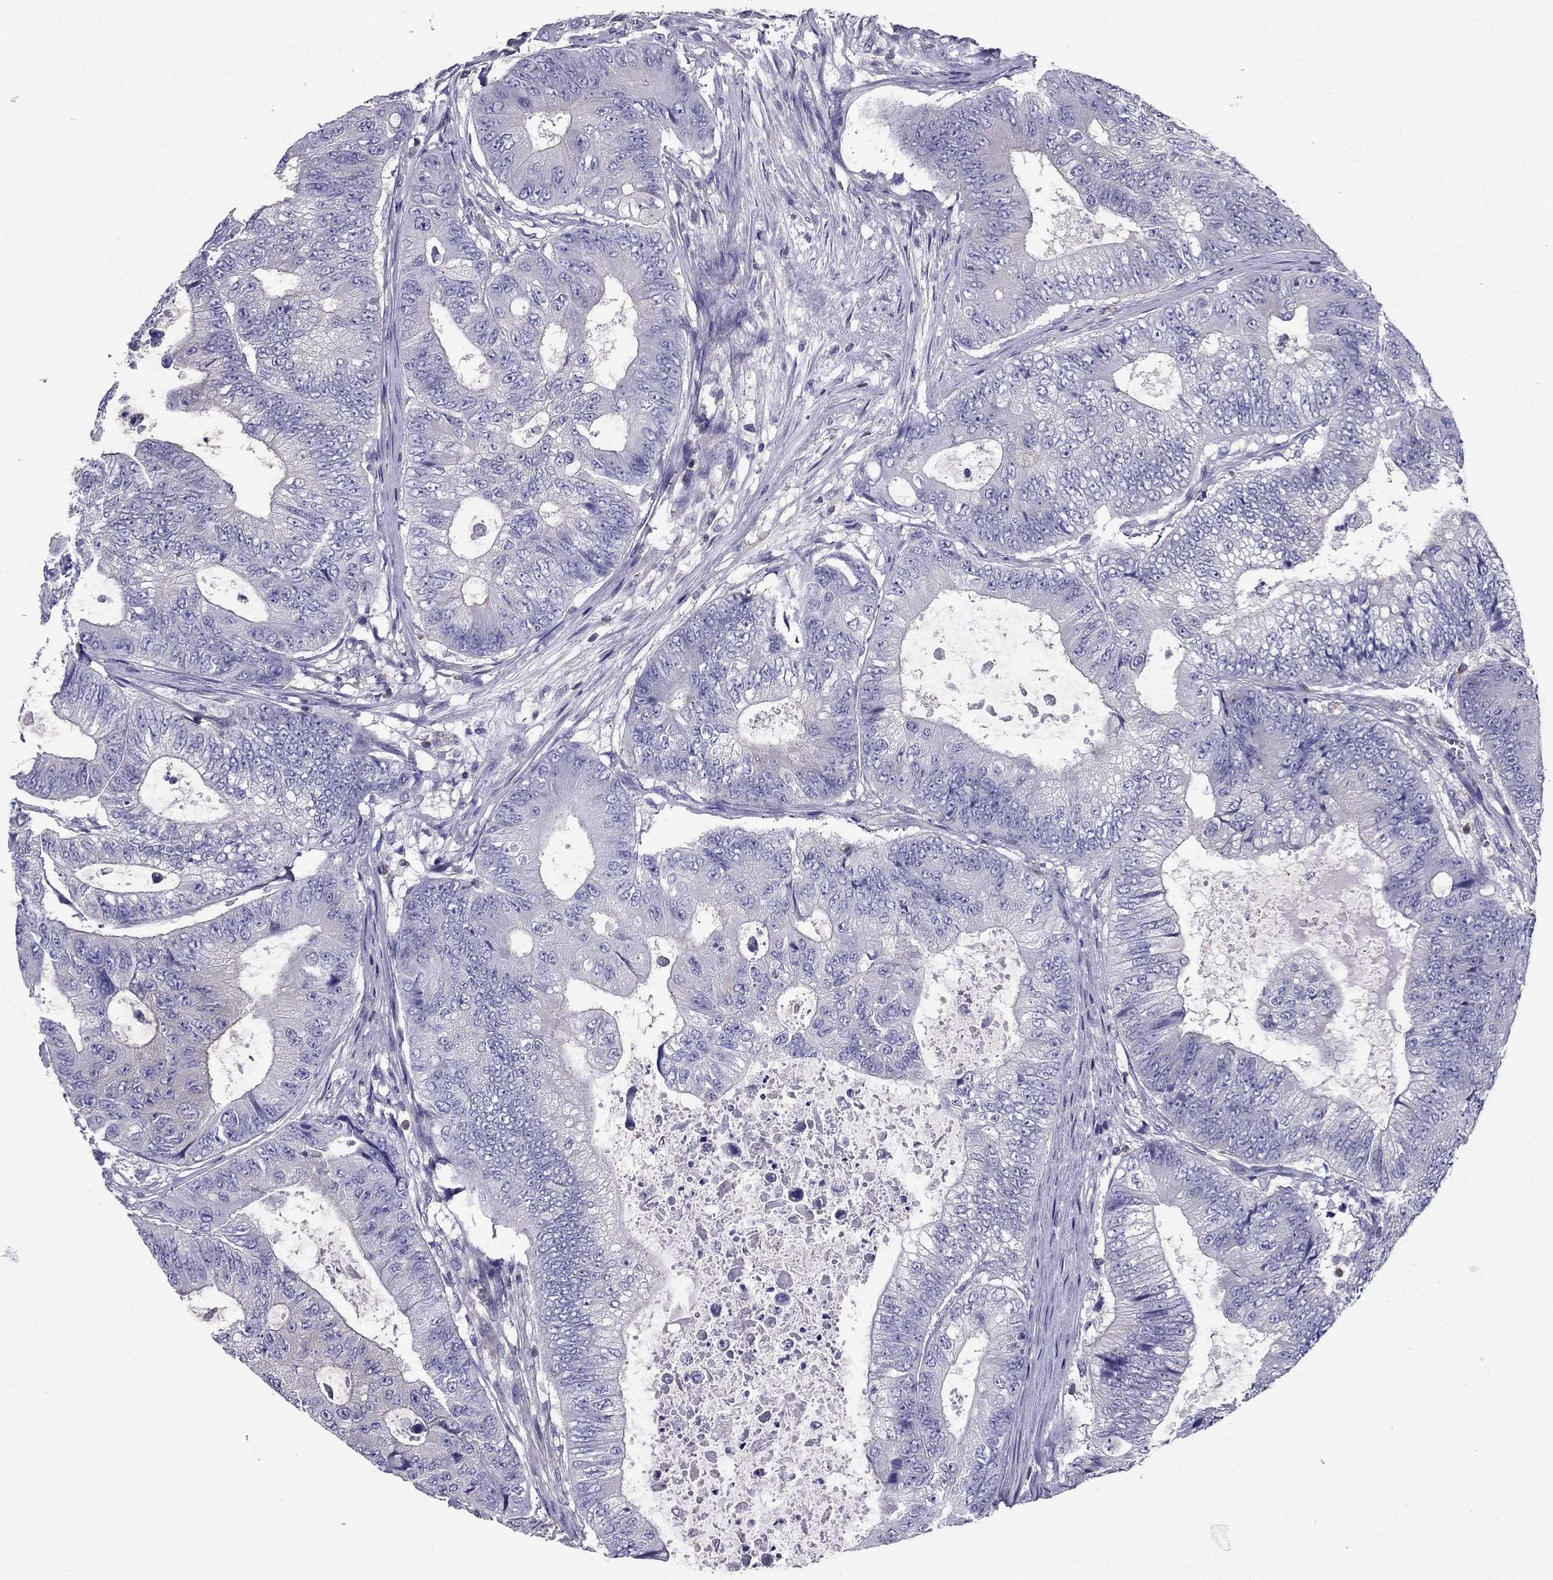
{"staining": {"intensity": "negative", "quantity": "none", "location": "none"}, "tissue": "colorectal cancer", "cell_type": "Tumor cells", "image_type": "cancer", "snomed": [{"axis": "morphology", "description": "Adenocarcinoma, NOS"}, {"axis": "topography", "description": "Colon"}], "caption": "Immunohistochemical staining of human colorectal cancer demonstrates no significant staining in tumor cells. (Stains: DAB immunohistochemistry (IHC) with hematoxylin counter stain, Microscopy: brightfield microscopy at high magnification).", "gene": "AAK1", "patient": {"sex": "female", "age": 48}}